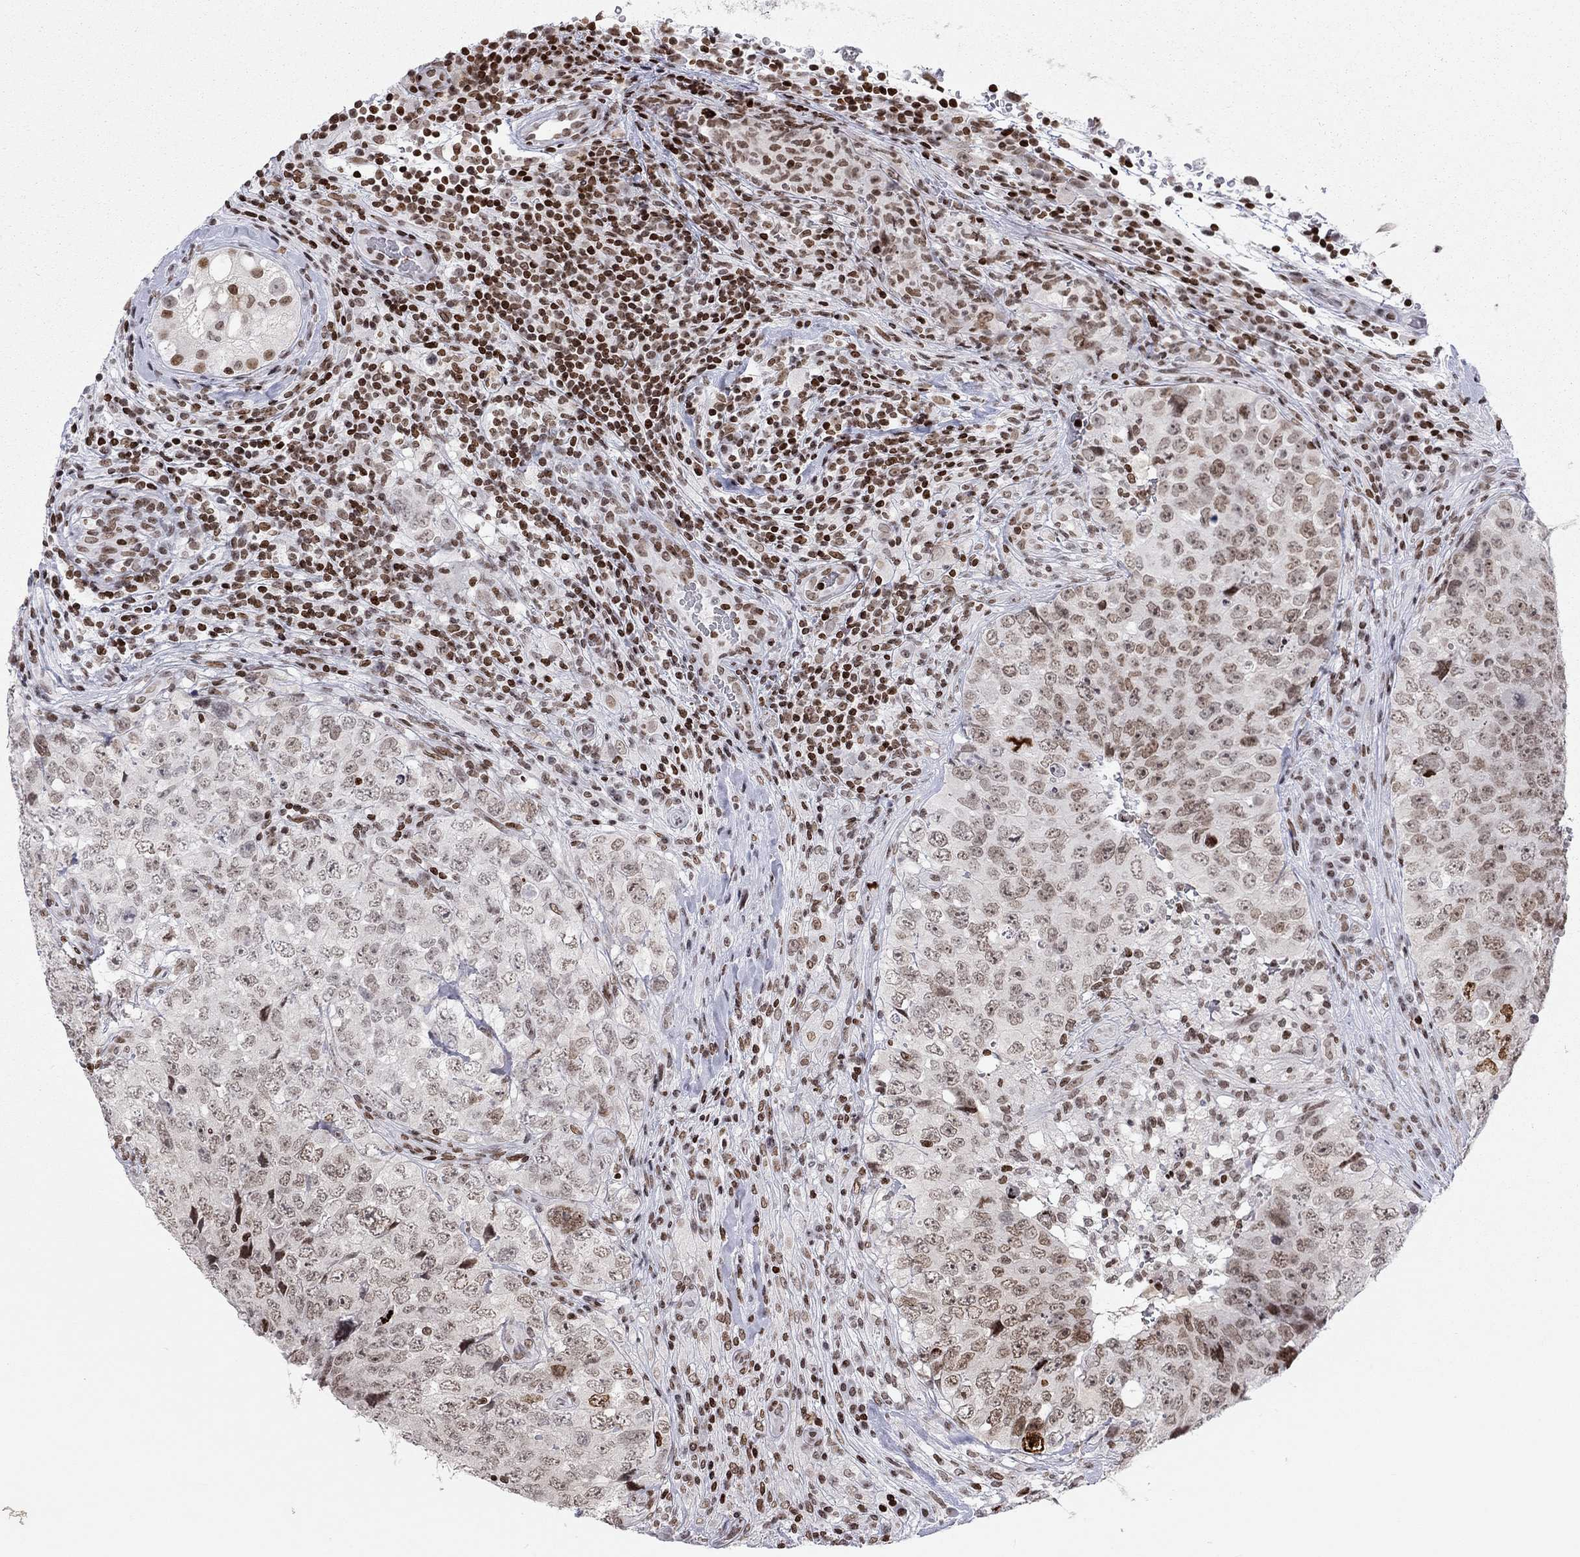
{"staining": {"intensity": "weak", "quantity": "<25%", "location": "nuclear"}, "tissue": "testis cancer", "cell_type": "Tumor cells", "image_type": "cancer", "snomed": [{"axis": "morphology", "description": "Seminoma, NOS"}, {"axis": "topography", "description": "Testis"}], "caption": "Protein analysis of testis cancer demonstrates no significant staining in tumor cells.", "gene": "H2AX", "patient": {"sex": "male", "age": 34}}